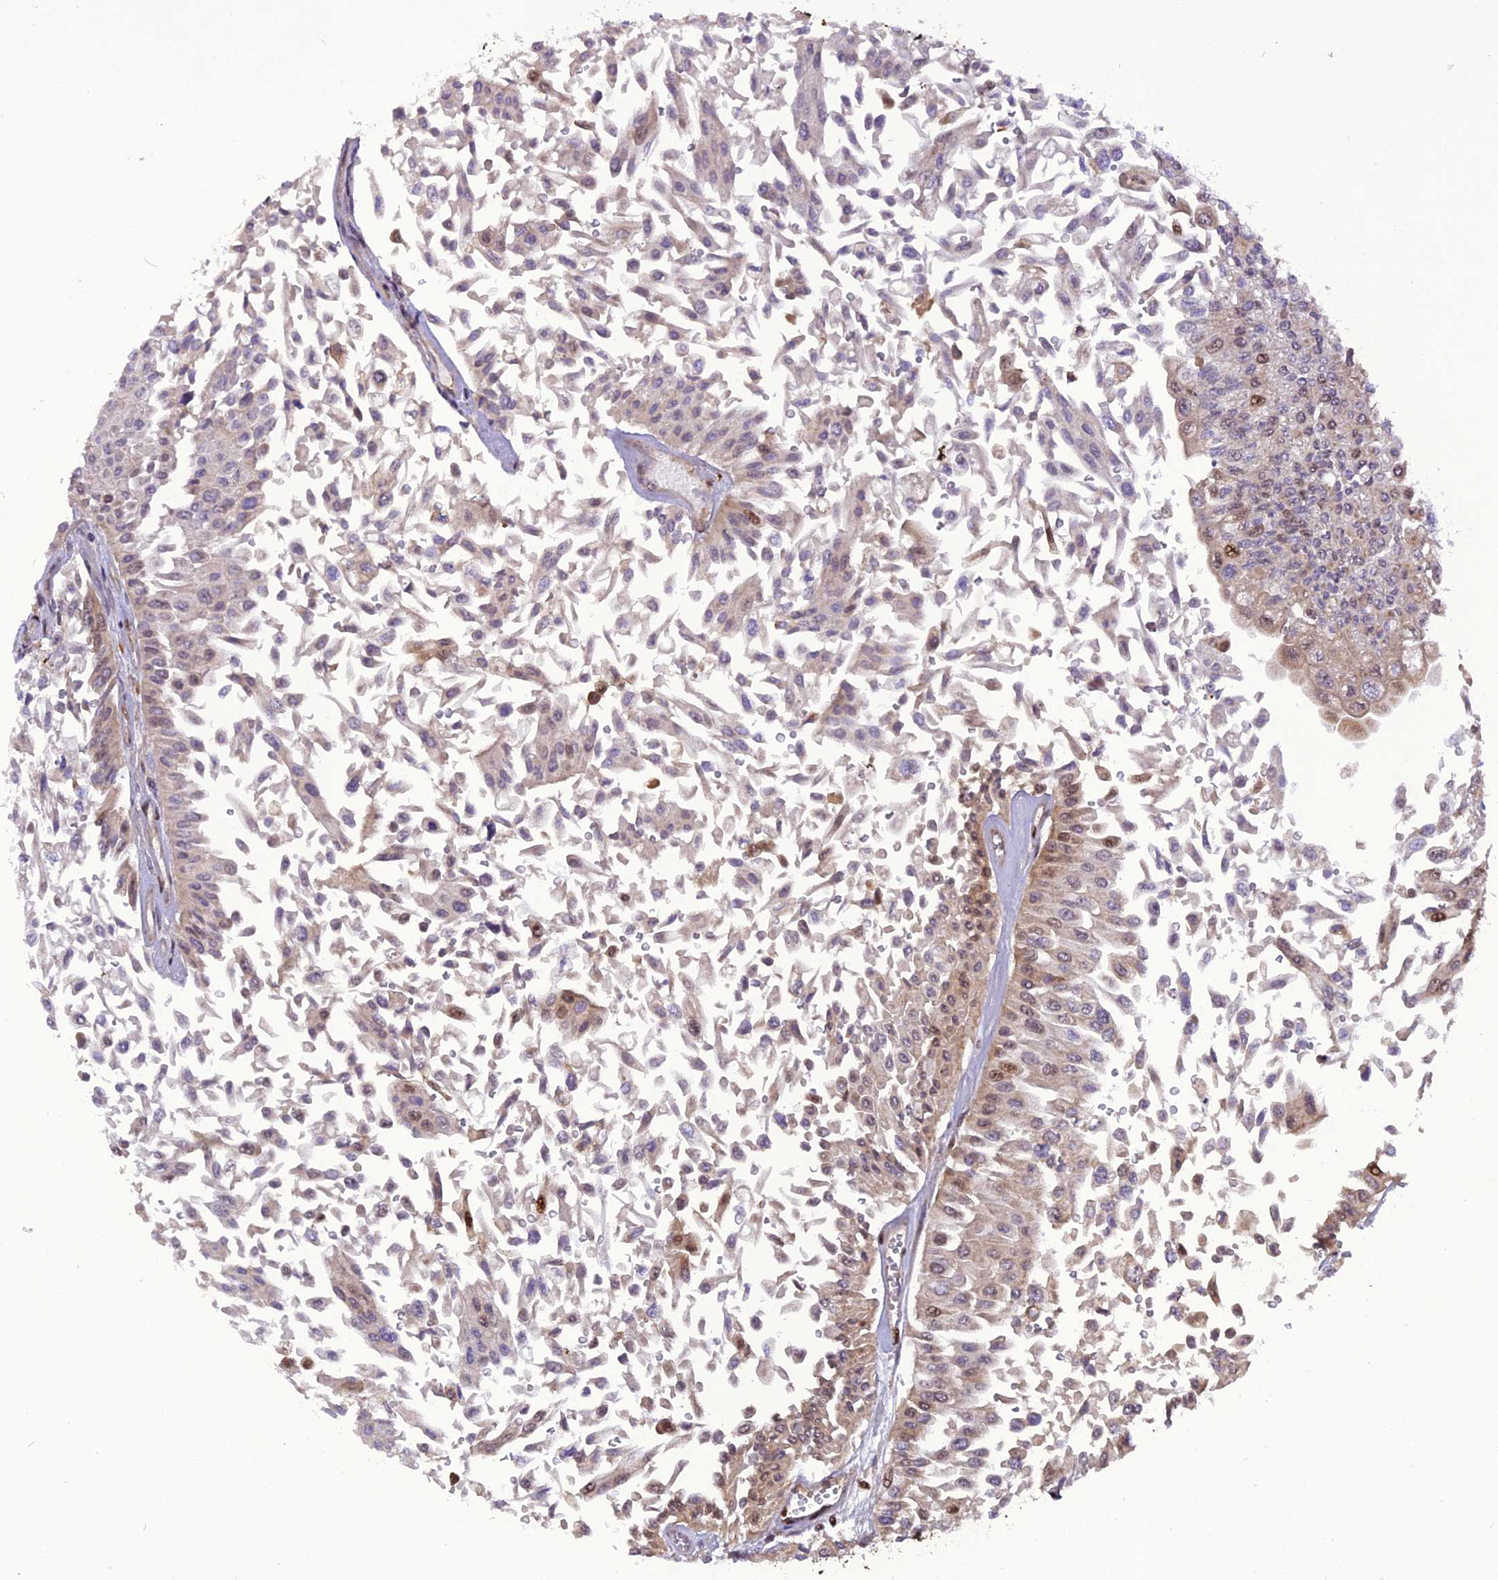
{"staining": {"intensity": "weak", "quantity": "25%-75%", "location": "cytoplasmic/membranous,nuclear"}, "tissue": "urothelial cancer", "cell_type": "Tumor cells", "image_type": "cancer", "snomed": [{"axis": "morphology", "description": "Urothelial carcinoma, Low grade"}, {"axis": "topography", "description": "Urinary bladder"}], "caption": "A brown stain highlights weak cytoplasmic/membranous and nuclear staining of a protein in urothelial carcinoma (low-grade) tumor cells.", "gene": "MICALL1", "patient": {"sex": "male", "age": 67}}